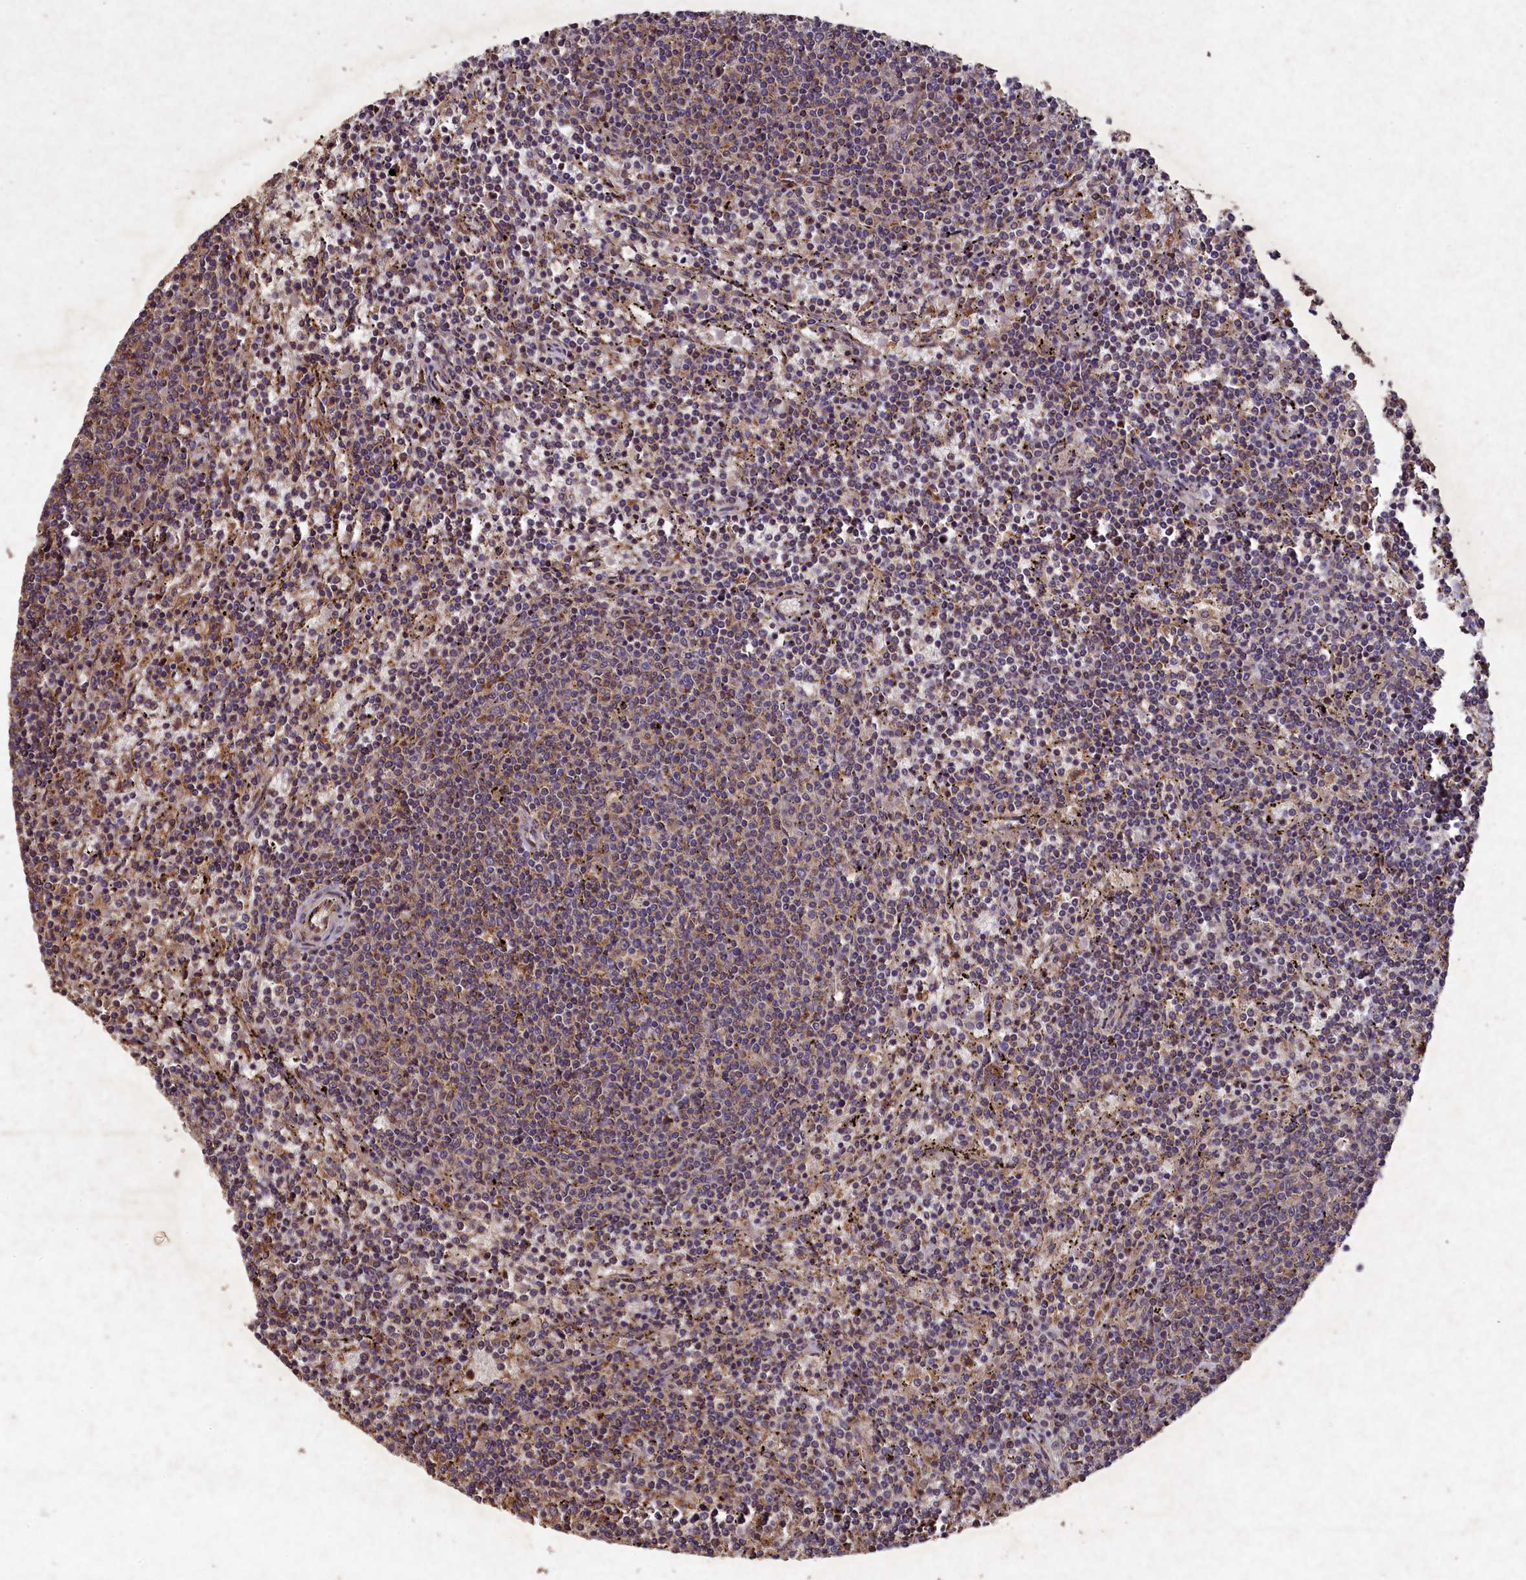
{"staining": {"intensity": "moderate", "quantity": "25%-75%", "location": "cytoplasmic/membranous"}, "tissue": "lymphoma", "cell_type": "Tumor cells", "image_type": "cancer", "snomed": [{"axis": "morphology", "description": "Malignant lymphoma, non-Hodgkin's type, Low grade"}, {"axis": "topography", "description": "Spleen"}], "caption": "An image of human low-grade malignant lymphoma, non-Hodgkin's type stained for a protein shows moderate cytoplasmic/membranous brown staining in tumor cells. (DAB (3,3'-diaminobenzidine) = brown stain, brightfield microscopy at high magnification).", "gene": "CIAO2B", "patient": {"sex": "female", "age": 50}}